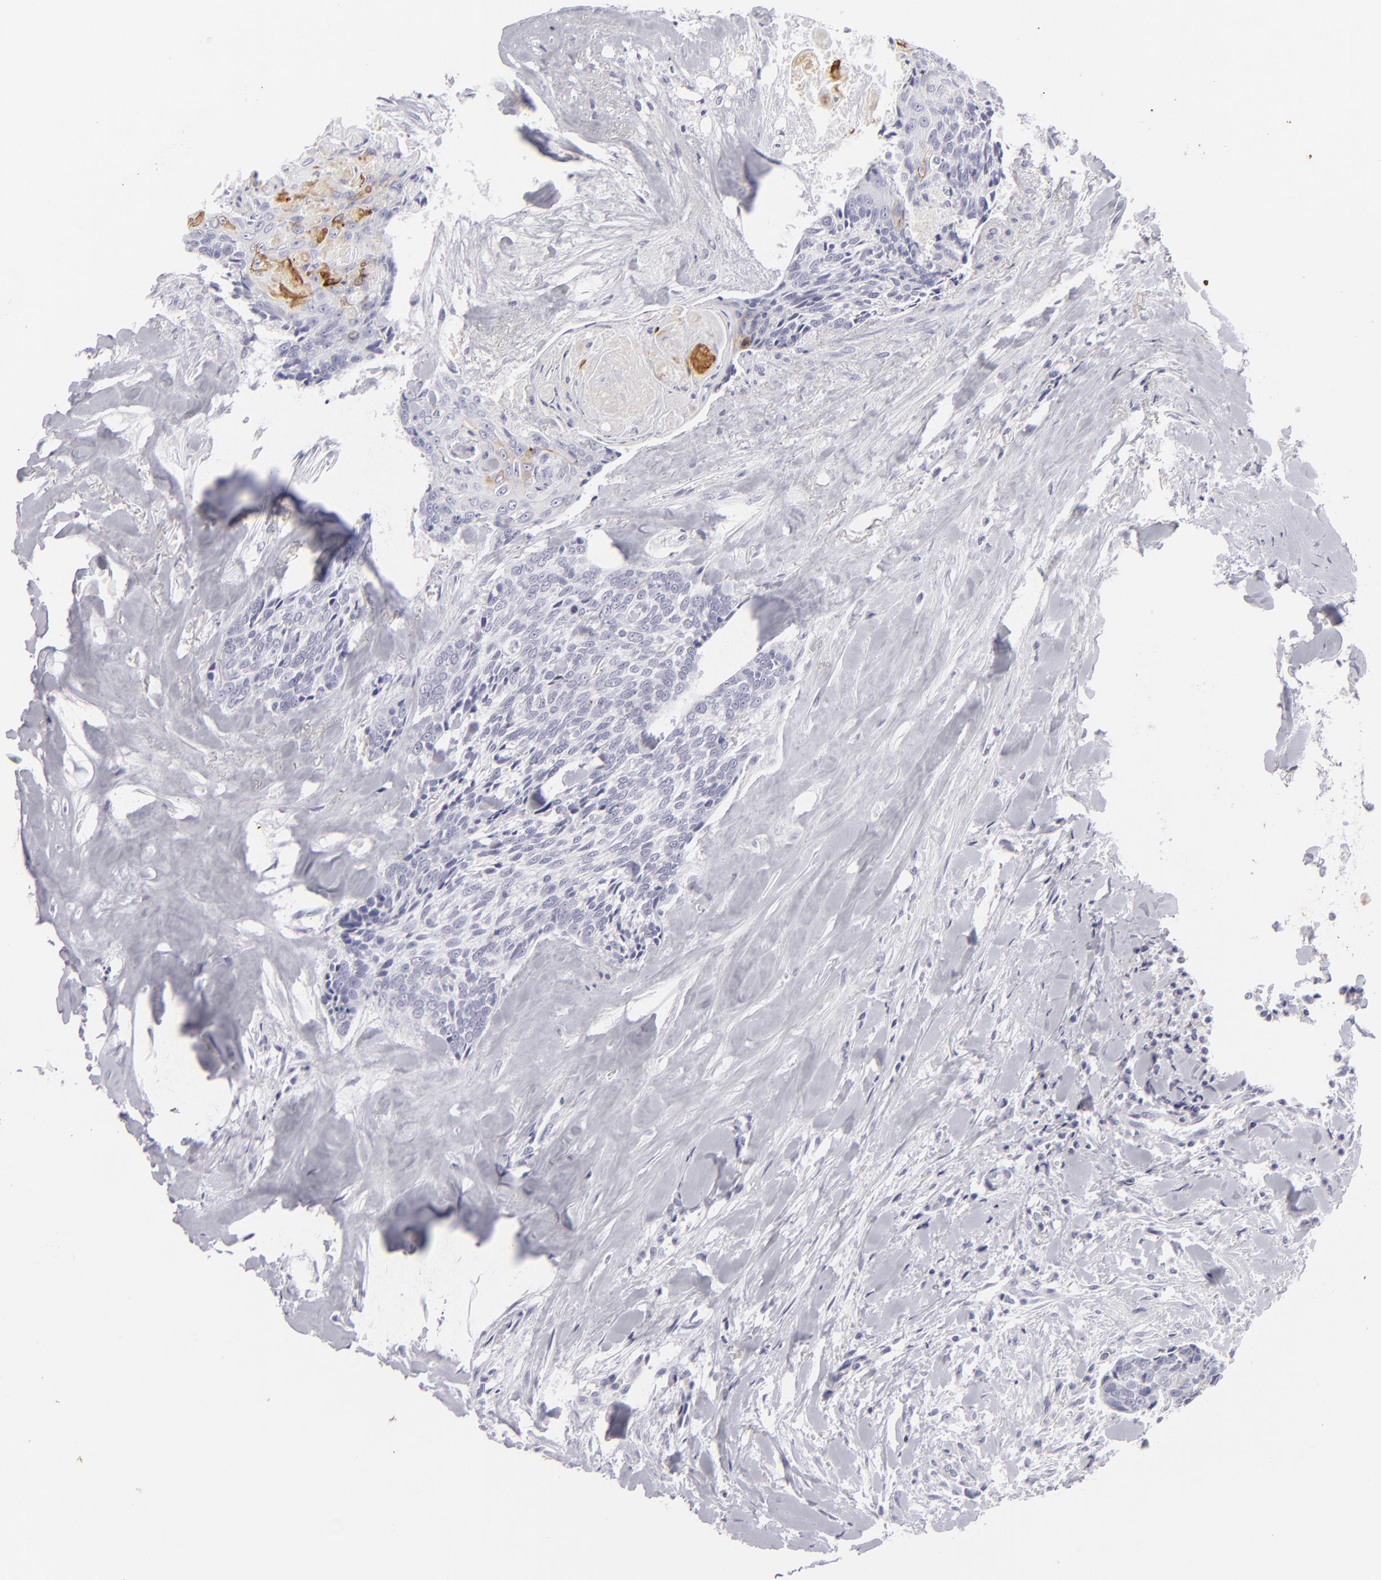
{"staining": {"intensity": "strong", "quantity": "<25%", "location": "cytoplasmic/membranous"}, "tissue": "head and neck cancer", "cell_type": "Tumor cells", "image_type": "cancer", "snomed": [{"axis": "morphology", "description": "Squamous cell carcinoma, NOS"}, {"axis": "topography", "description": "Salivary gland"}, {"axis": "topography", "description": "Head-Neck"}], "caption": "Immunohistochemical staining of head and neck squamous cell carcinoma reveals strong cytoplasmic/membranous protein expression in approximately <25% of tumor cells.", "gene": "KRT1", "patient": {"sex": "male", "age": 70}}